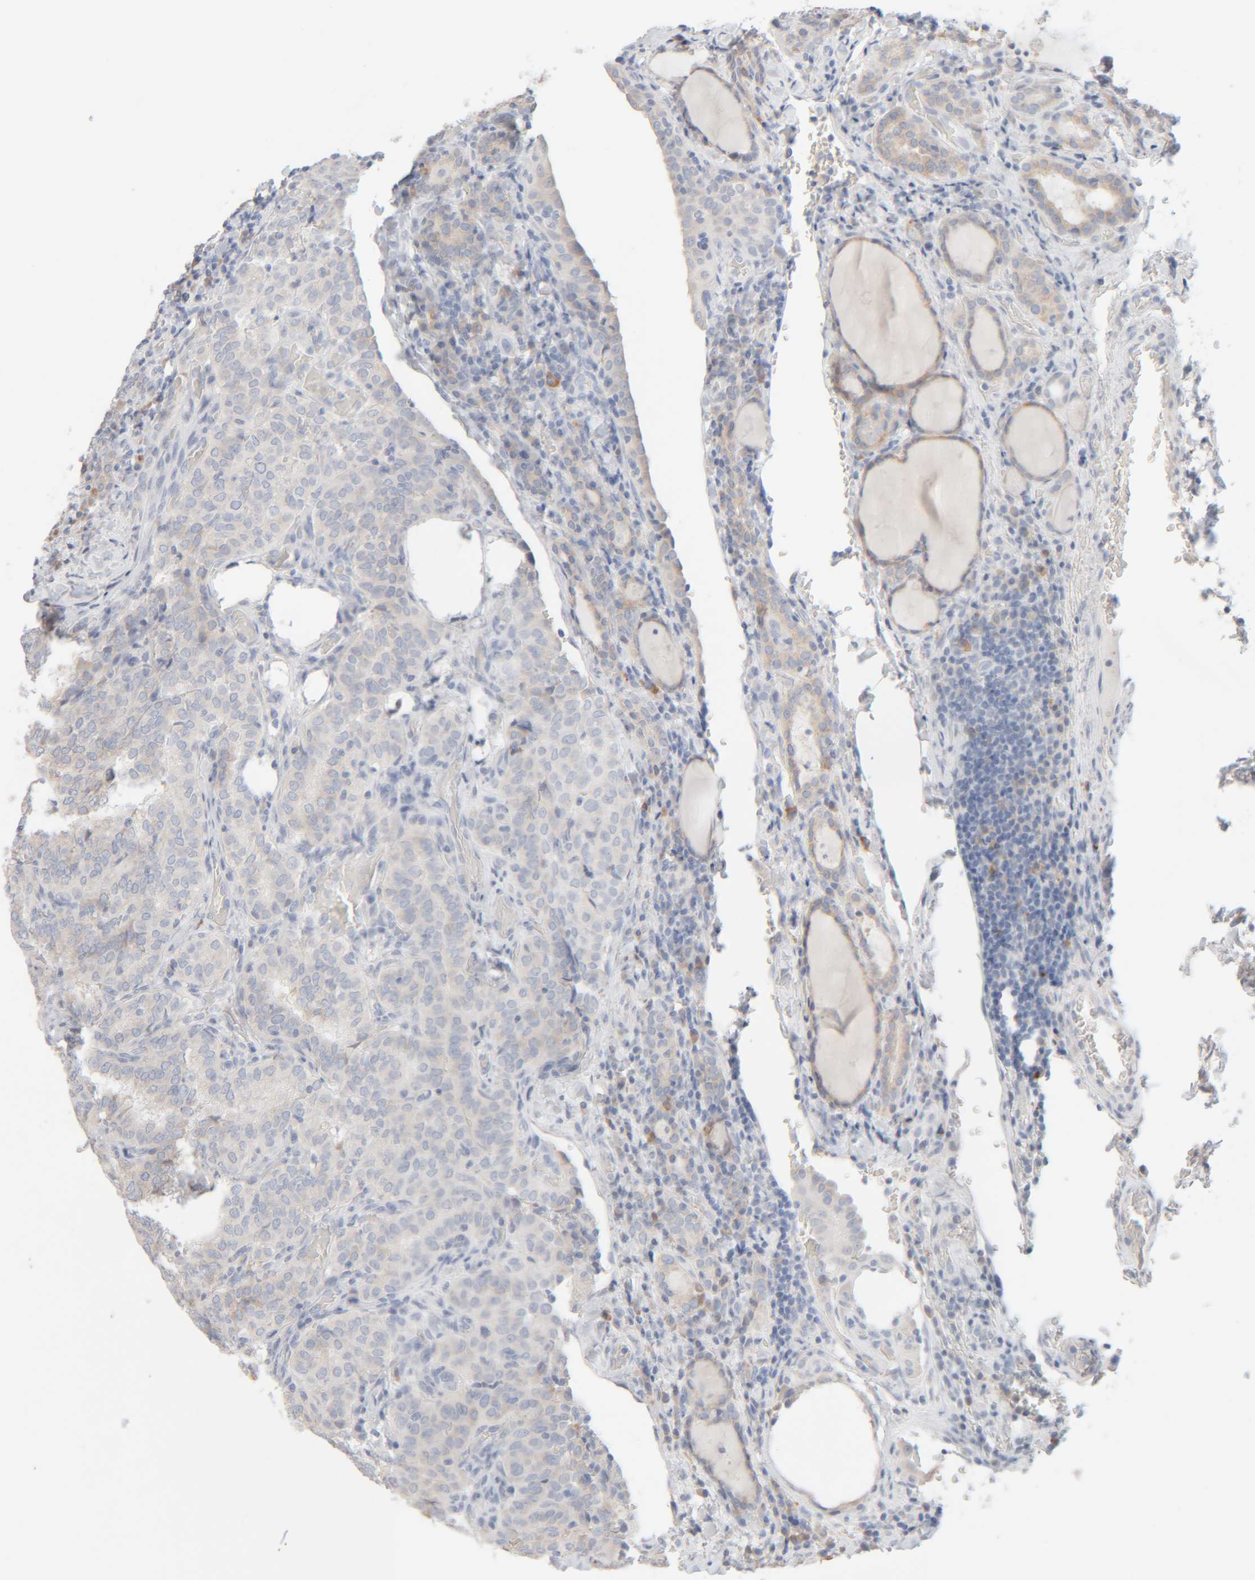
{"staining": {"intensity": "weak", "quantity": "25%-75%", "location": "cytoplasmic/membranous"}, "tissue": "thyroid cancer", "cell_type": "Tumor cells", "image_type": "cancer", "snomed": [{"axis": "morphology", "description": "Normal tissue, NOS"}, {"axis": "morphology", "description": "Papillary adenocarcinoma, NOS"}, {"axis": "topography", "description": "Thyroid gland"}], "caption": "A brown stain shows weak cytoplasmic/membranous positivity of a protein in human thyroid cancer (papillary adenocarcinoma) tumor cells.", "gene": "RIDA", "patient": {"sex": "female", "age": 30}}